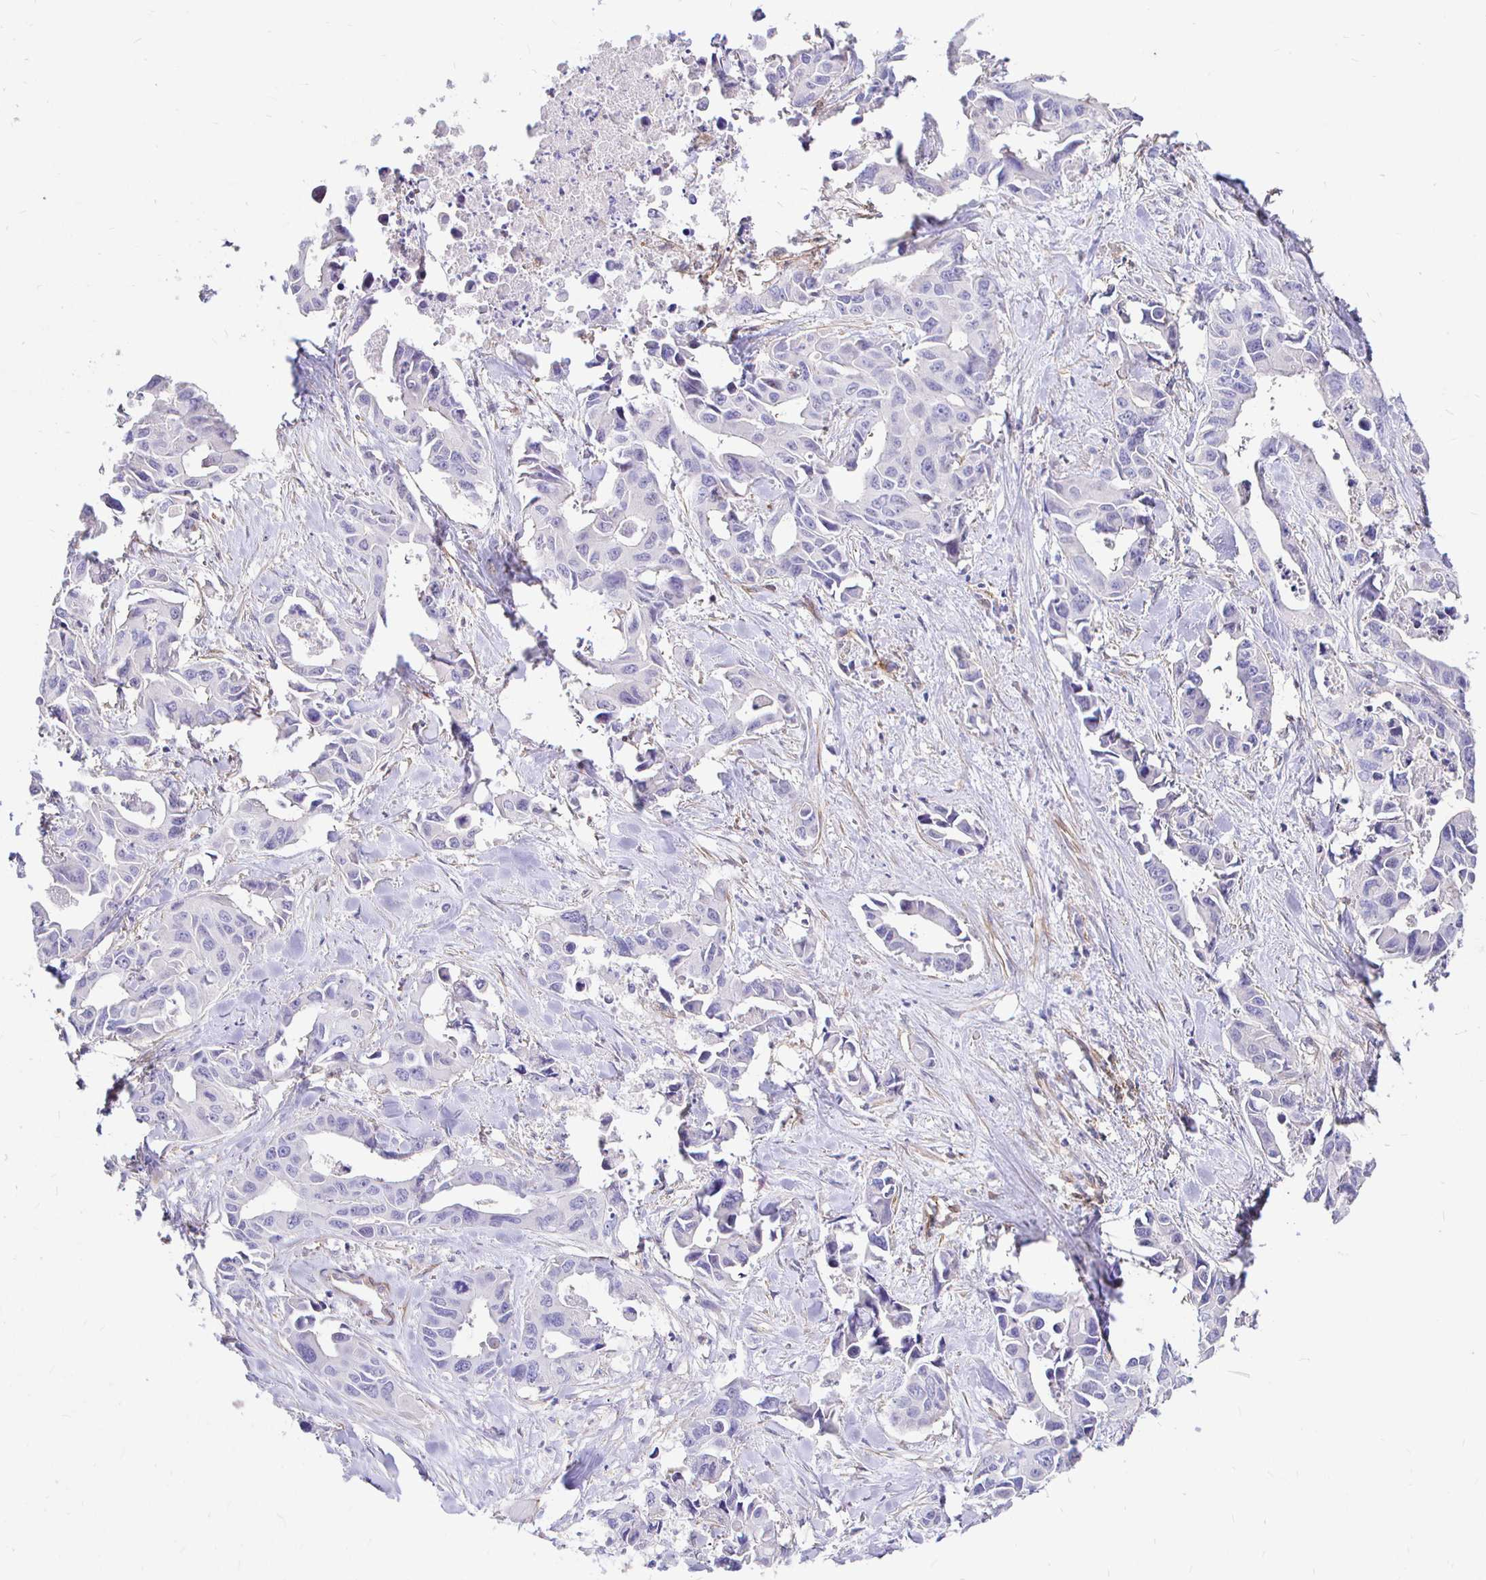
{"staining": {"intensity": "negative", "quantity": "none", "location": "none"}, "tissue": "lung cancer", "cell_type": "Tumor cells", "image_type": "cancer", "snomed": [{"axis": "morphology", "description": "Adenocarcinoma, NOS"}, {"axis": "topography", "description": "Lung"}], "caption": "Immunohistochemistry (IHC) of human lung cancer demonstrates no staining in tumor cells.", "gene": "PALM2AKAP2", "patient": {"sex": "male", "age": 64}}